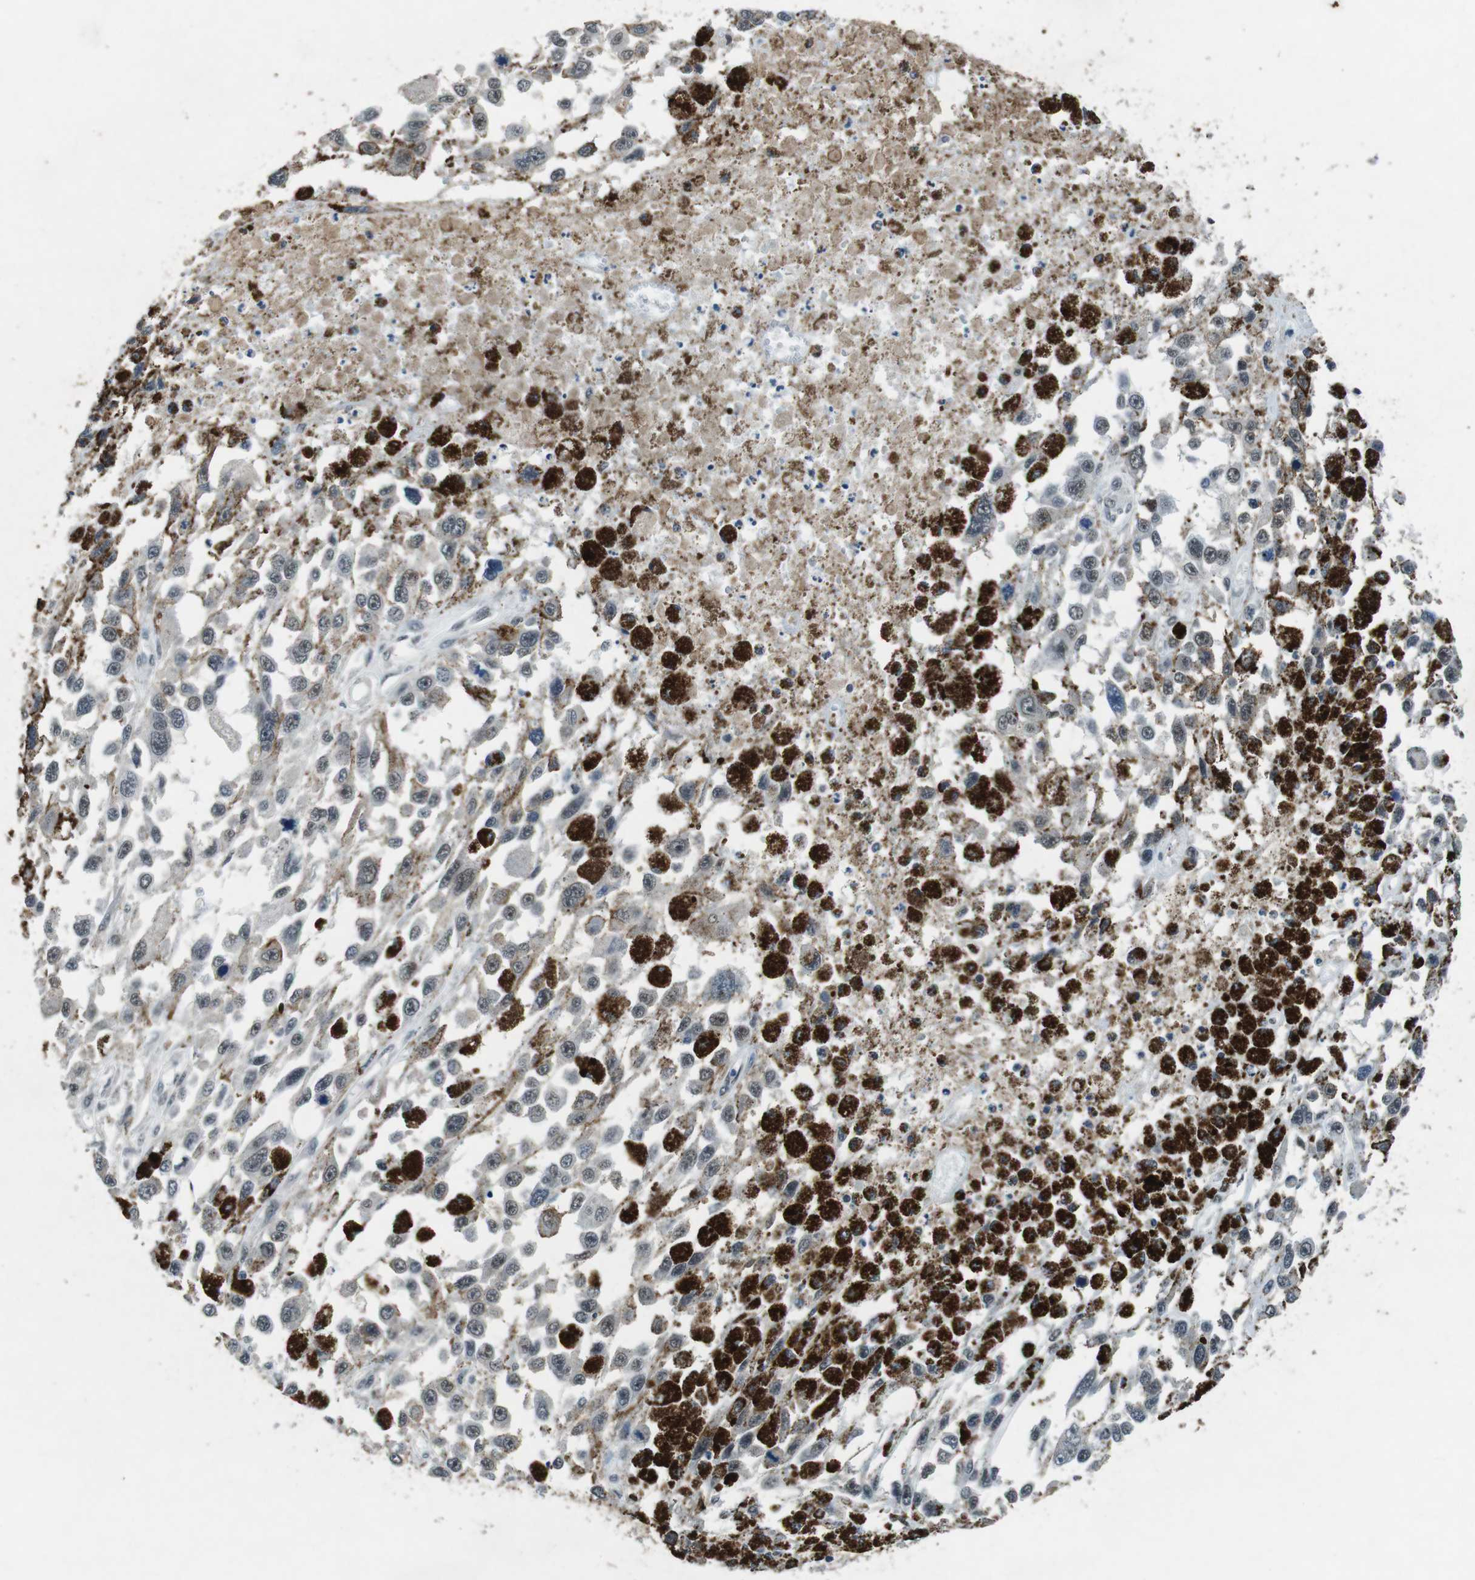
{"staining": {"intensity": "negative", "quantity": "none", "location": "none"}, "tissue": "melanoma", "cell_type": "Tumor cells", "image_type": "cancer", "snomed": [{"axis": "morphology", "description": "Malignant melanoma, Metastatic site"}, {"axis": "topography", "description": "Lymph node"}], "caption": "The image exhibits no significant positivity in tumor cells of malignant melanoma (metastatic site).", "gene": "USP7", "patient": {"sex": "male", "age": 59}}